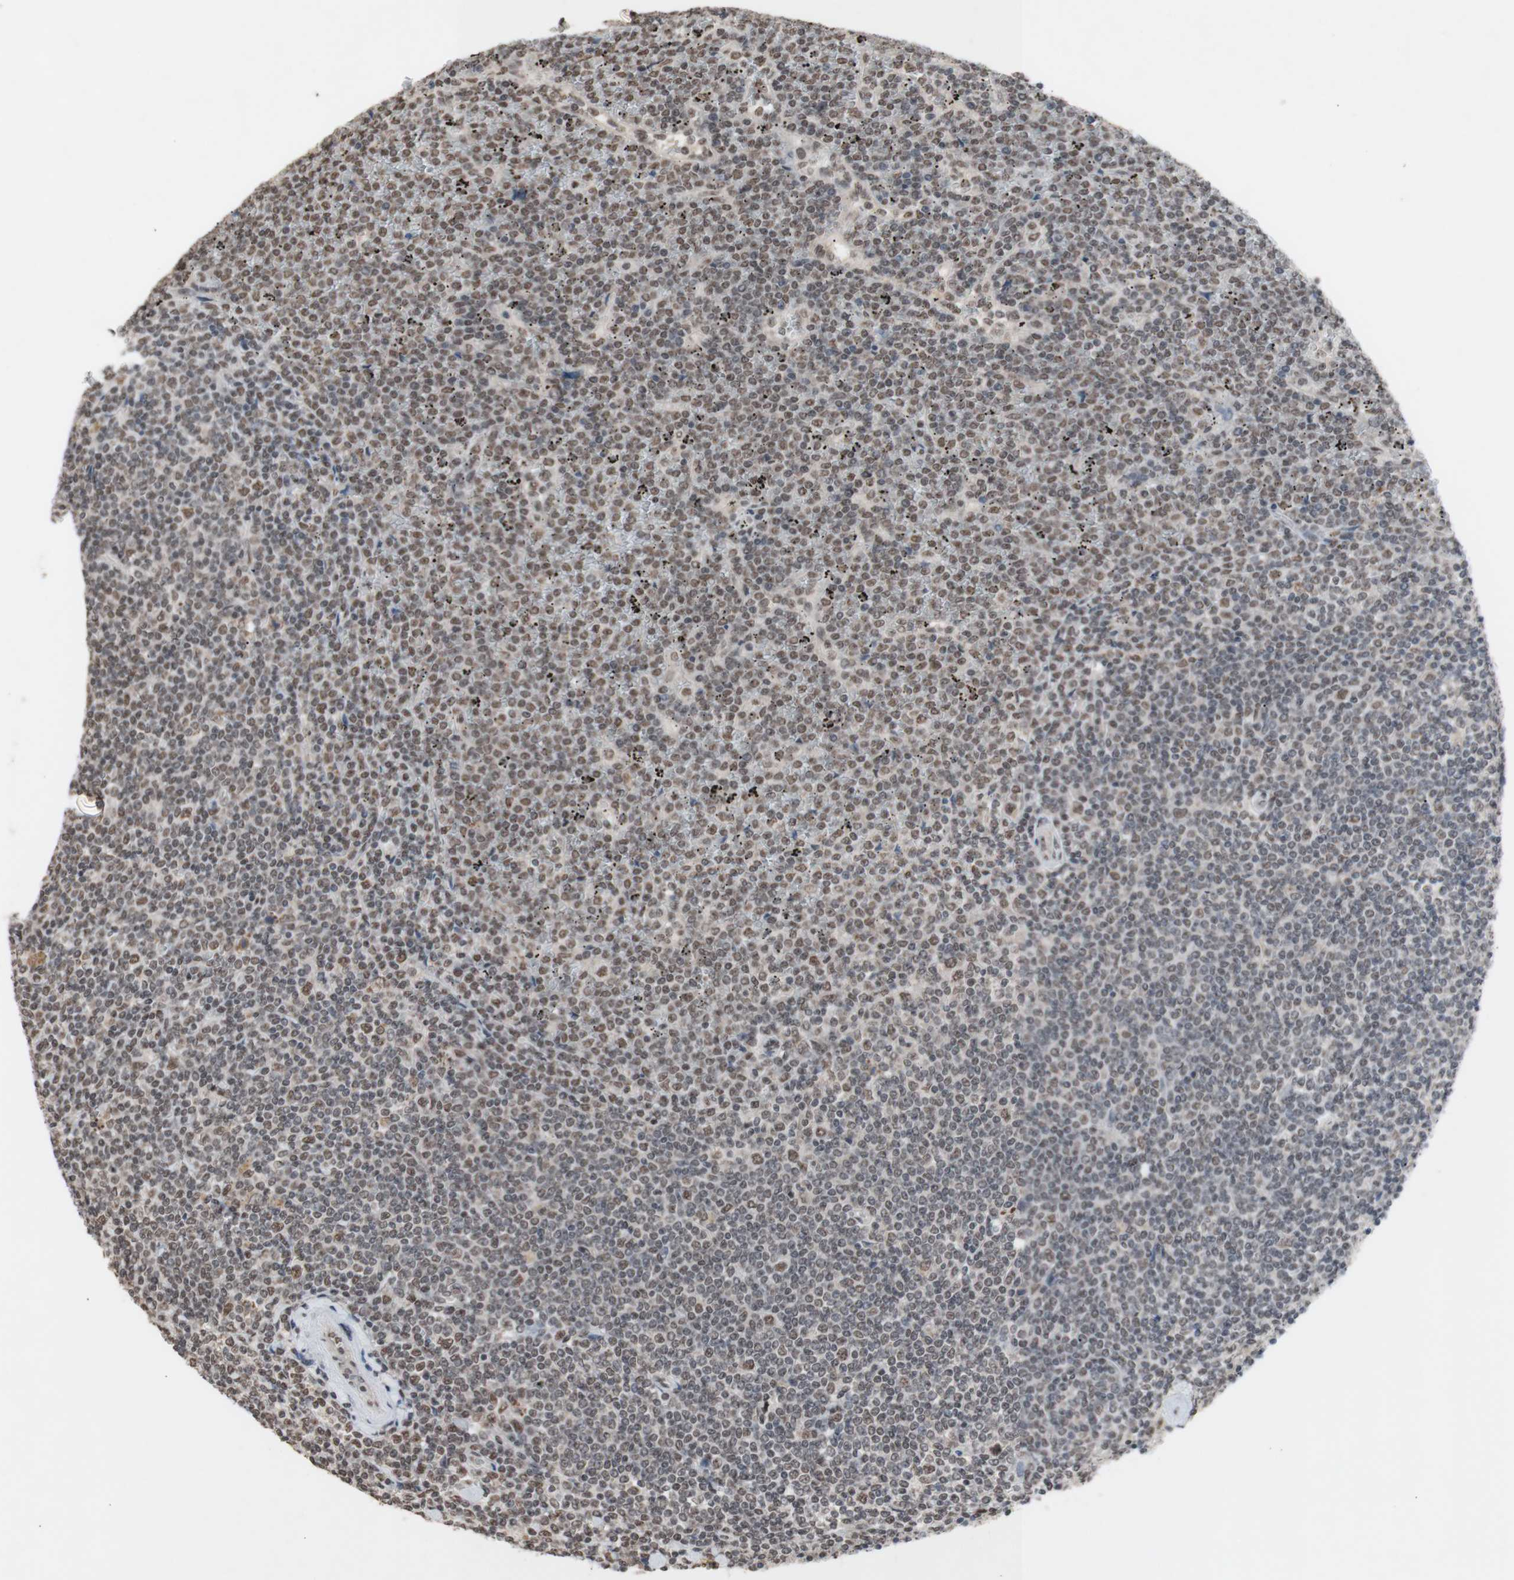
{"staining": {"intensity": "weak", "quantity": ">75%", "location": "nuclear"}, "tissue": "lymphoma", "cell_type": "Tumor cells", "image_type": "cancer", "snomed": [{"axis": "morphology", "description": "Malignant lymphoma, non-Hodgkin's type, Low grade"}, {"axis": "topography", "description": "Spleen"}], "caption": "IHC histopathology image of lymphoma stained for a protein (brown), which exhibits low levels of weak nuclear staining in approximately >75% of tumor cells.", "gene": "SFPQ", "patient": {"sex": "female", "age": 19}}